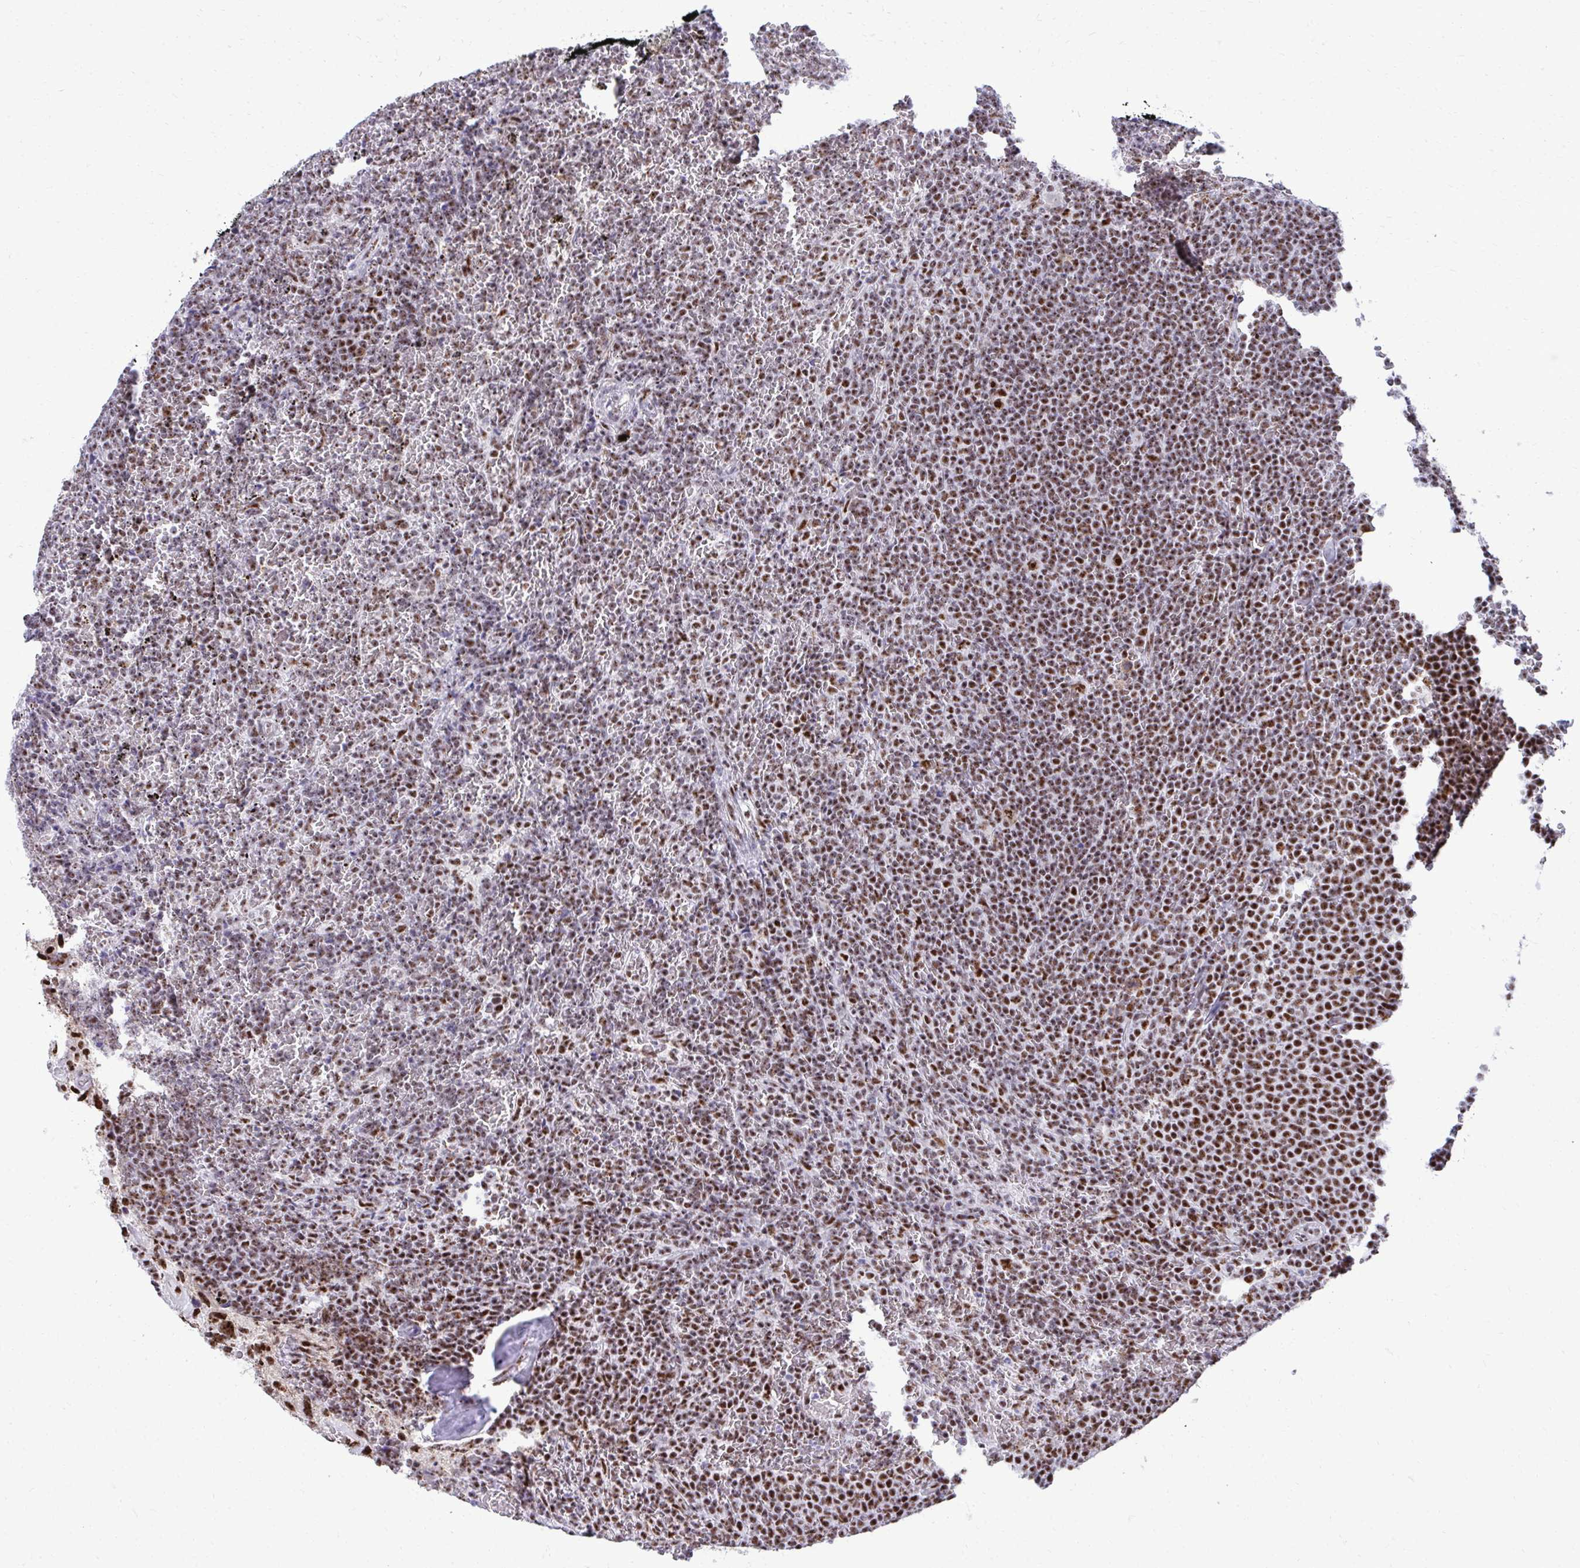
{"staining": {"intensity": "moderate", "quantity": ">75%", "location": "nuclear"}, "tissue": "lymphoma", "cell_type": "Tumor cells", "image_type": "cancer", "snomed": [{"axis": "morphology", "description": "Malignant lymphoma, non-Hodgkin's type, Low grade"}, {"axis": "topography", "description": "Spleen"}], "caption": "A medium amount of moderate nuclear expression is seen in about >75% of tumor cells in lymphoma tissue.", "gene": "PELP1", "patient": {"sex": "female", "age": 77}}